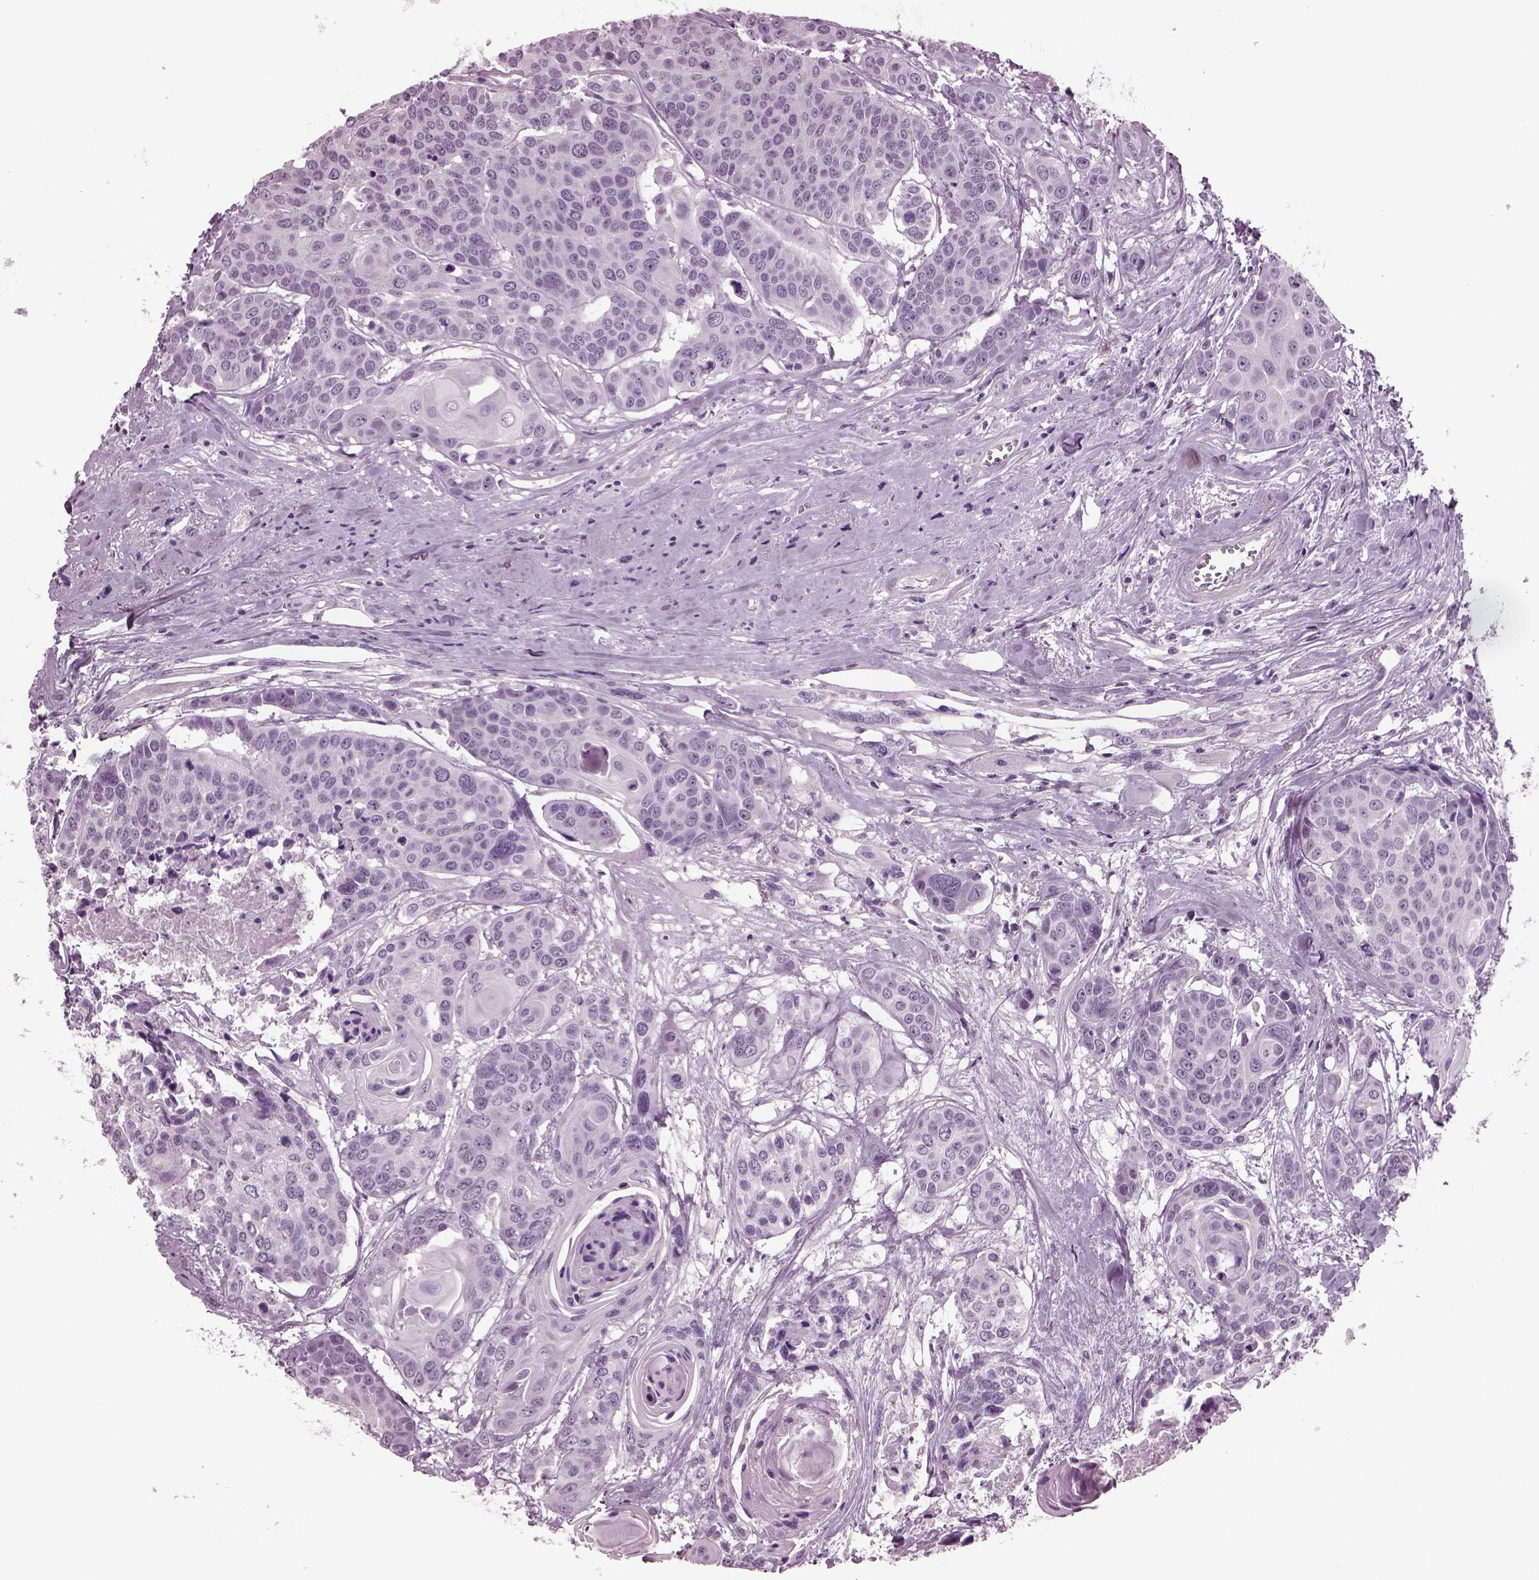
{"staining": {"intensity": "negative", "quantity": "none", "location": "none"}, "tissue": "head and neck cancer", "cell_type": "Tumor cells", "image_type": "cancer", "snomed": [{"axis": "morphology", "description": "Squamous cell carcinoma, NOS"}, {"axis": "topography", "description": "Oral tissue"}, {"axis": "topography", "description": "Head-Neck"}], "caption": "An IHC micrograph of head and neck cancer (squamous cell carcinoma) is shown. There is no staining in tumor cells of head and neck cancer (squamous cell carcinoma).", "gene": "TPPP2", "patient": {"sex": "male", "age": 56}}